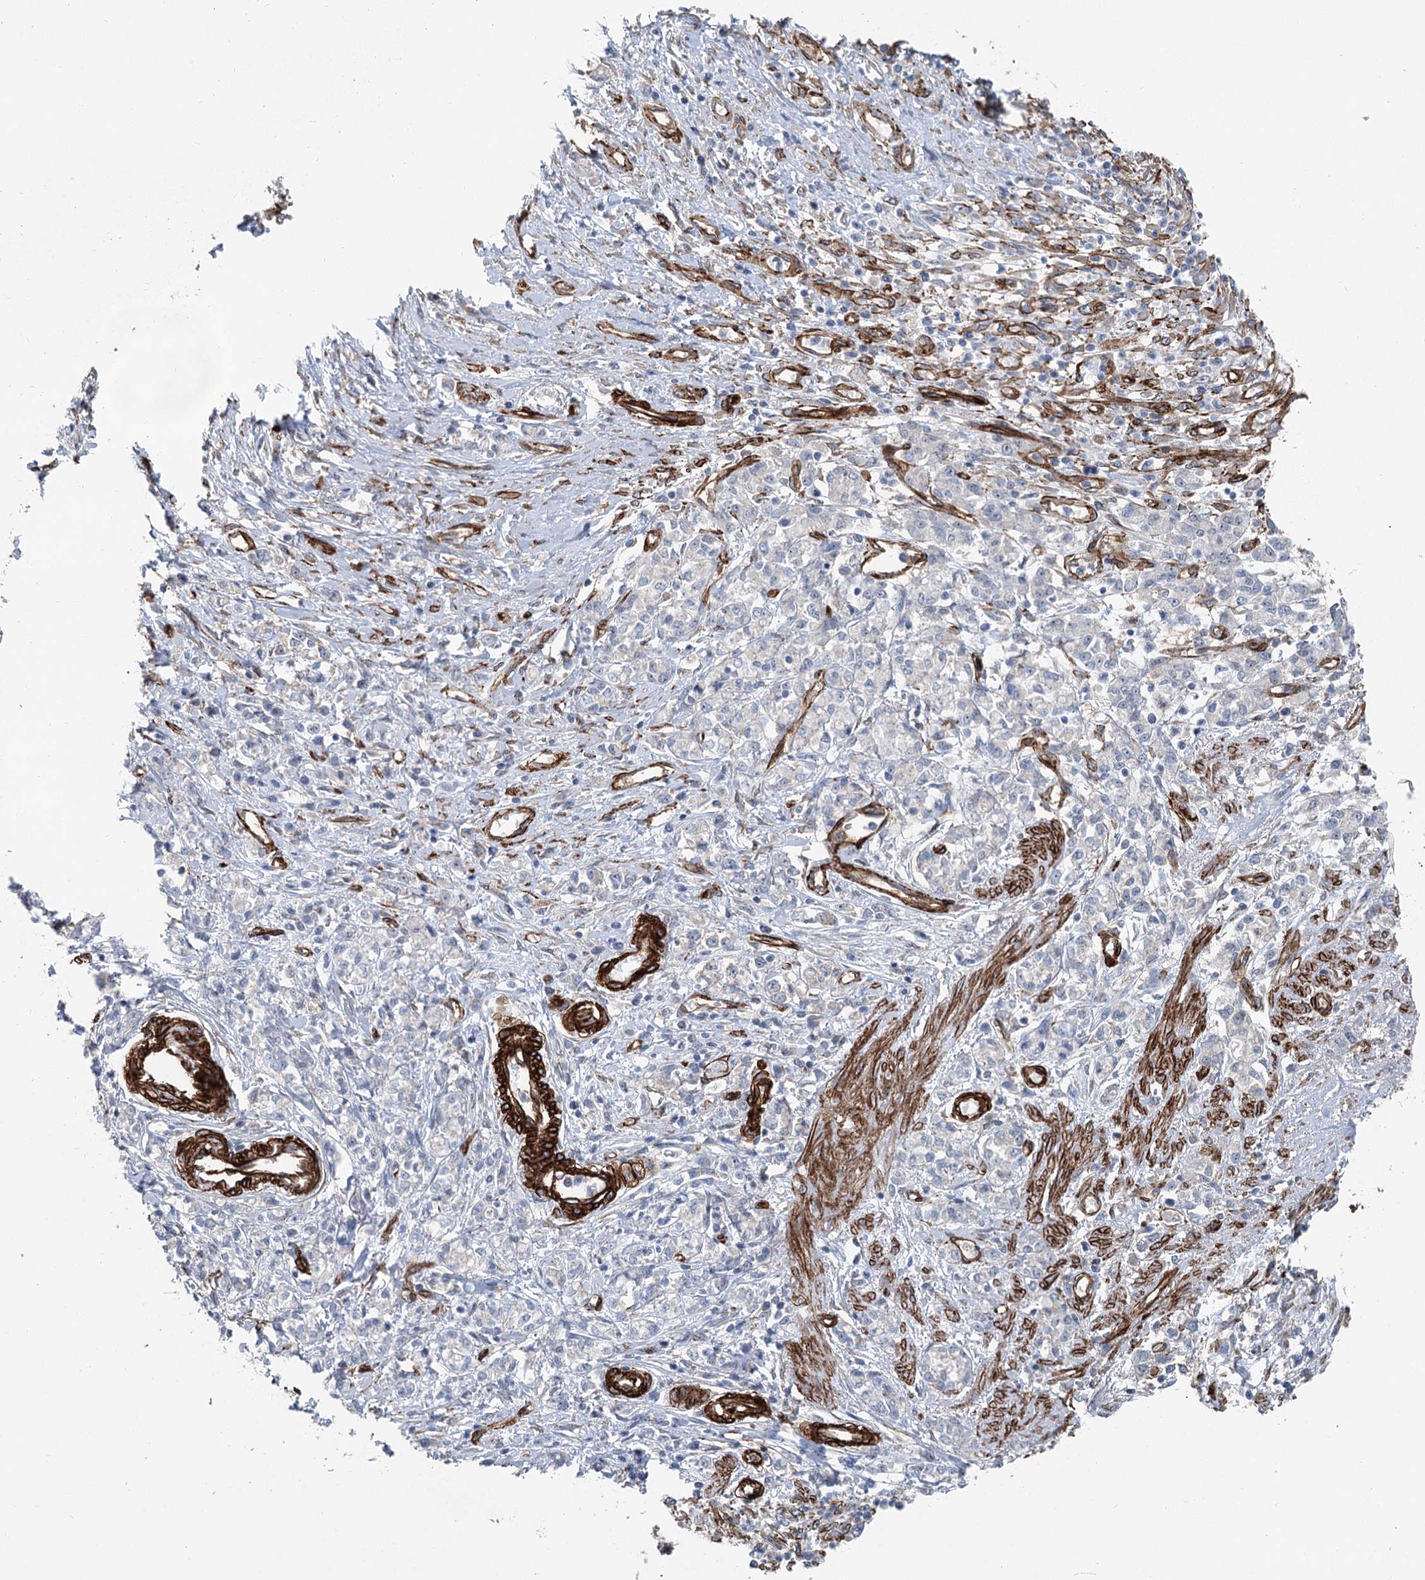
{"staining": {"intensity": "negative", "quantity": "none", "location": "none"}, "tissue": "stomach cancer", "cell_type": "Tumor cells", "image_type": "cancer", "snomed": [{"axis": "morphology", "description": "Adenocarcinoma, NOS"}, {"axis": "topography", "description": "Stomach"}], "caption": "A micrograph of human adenocarcinoma (stomach) is negative for staining in tumor cells.", "gene": "IQSEC1", "patient": {"sex": "female", "age": 76}}